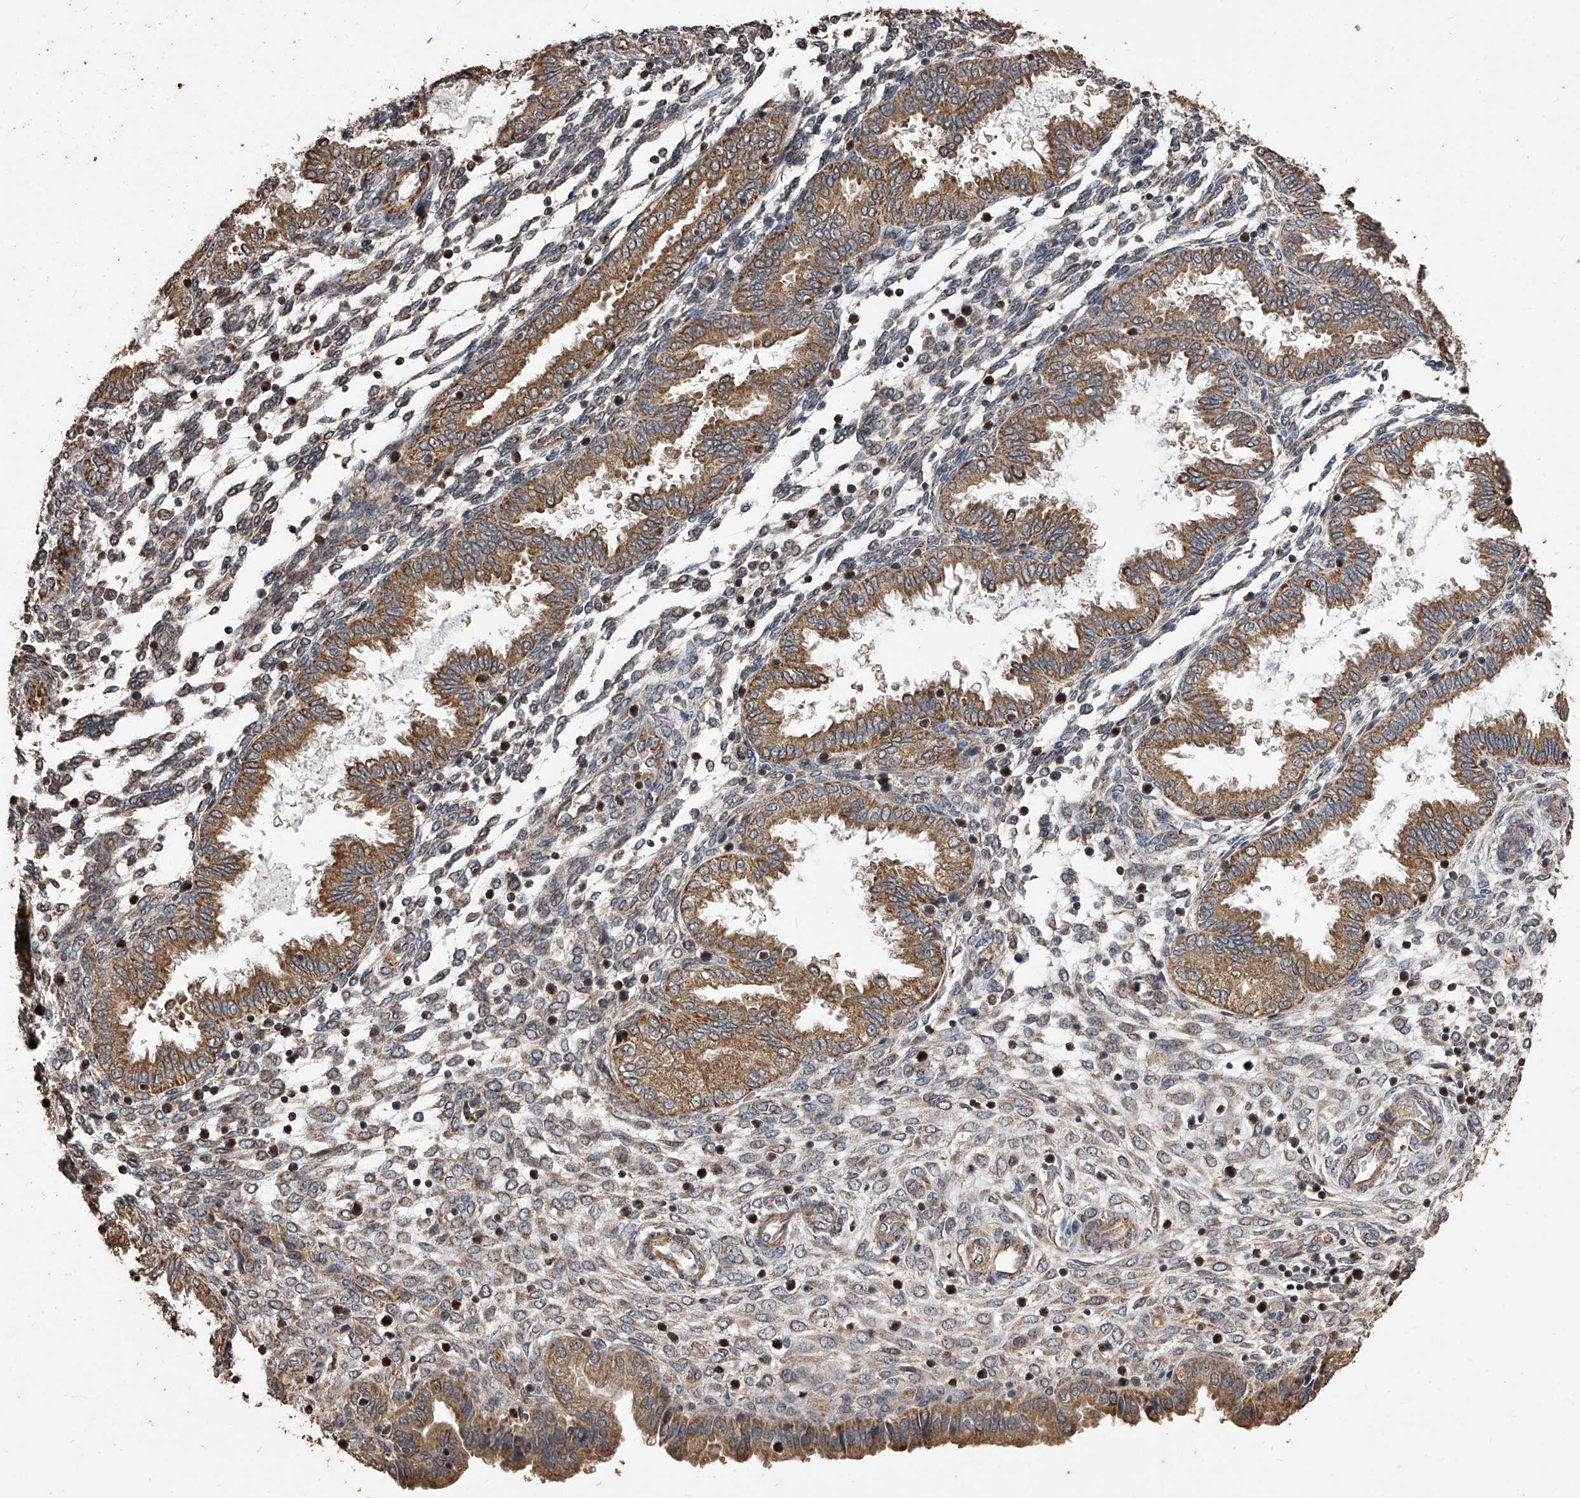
{"staining": {"intensity": "moderate", "quantity": "25%-75%", "location": "cytoplasmic/membranous"}, "tissue": "endometrium", "cell_type": "Cells in endometrial stroma", "image_type": "normal", "snomed": [{"axis": "morphology", "description": "Normal tissue, NOS"}, {"axis": "topography", "description": "Endometrium"}], "caption": "About 25%-75% of cells in endometrial stroma in unremarkable human endometrium exhibit moderate cytoplasmic/membranous protein expression as visualized by brown immunohistochemical staining.", "gene": "LTV1", "patient": {"sex": "female", "age": 33}}